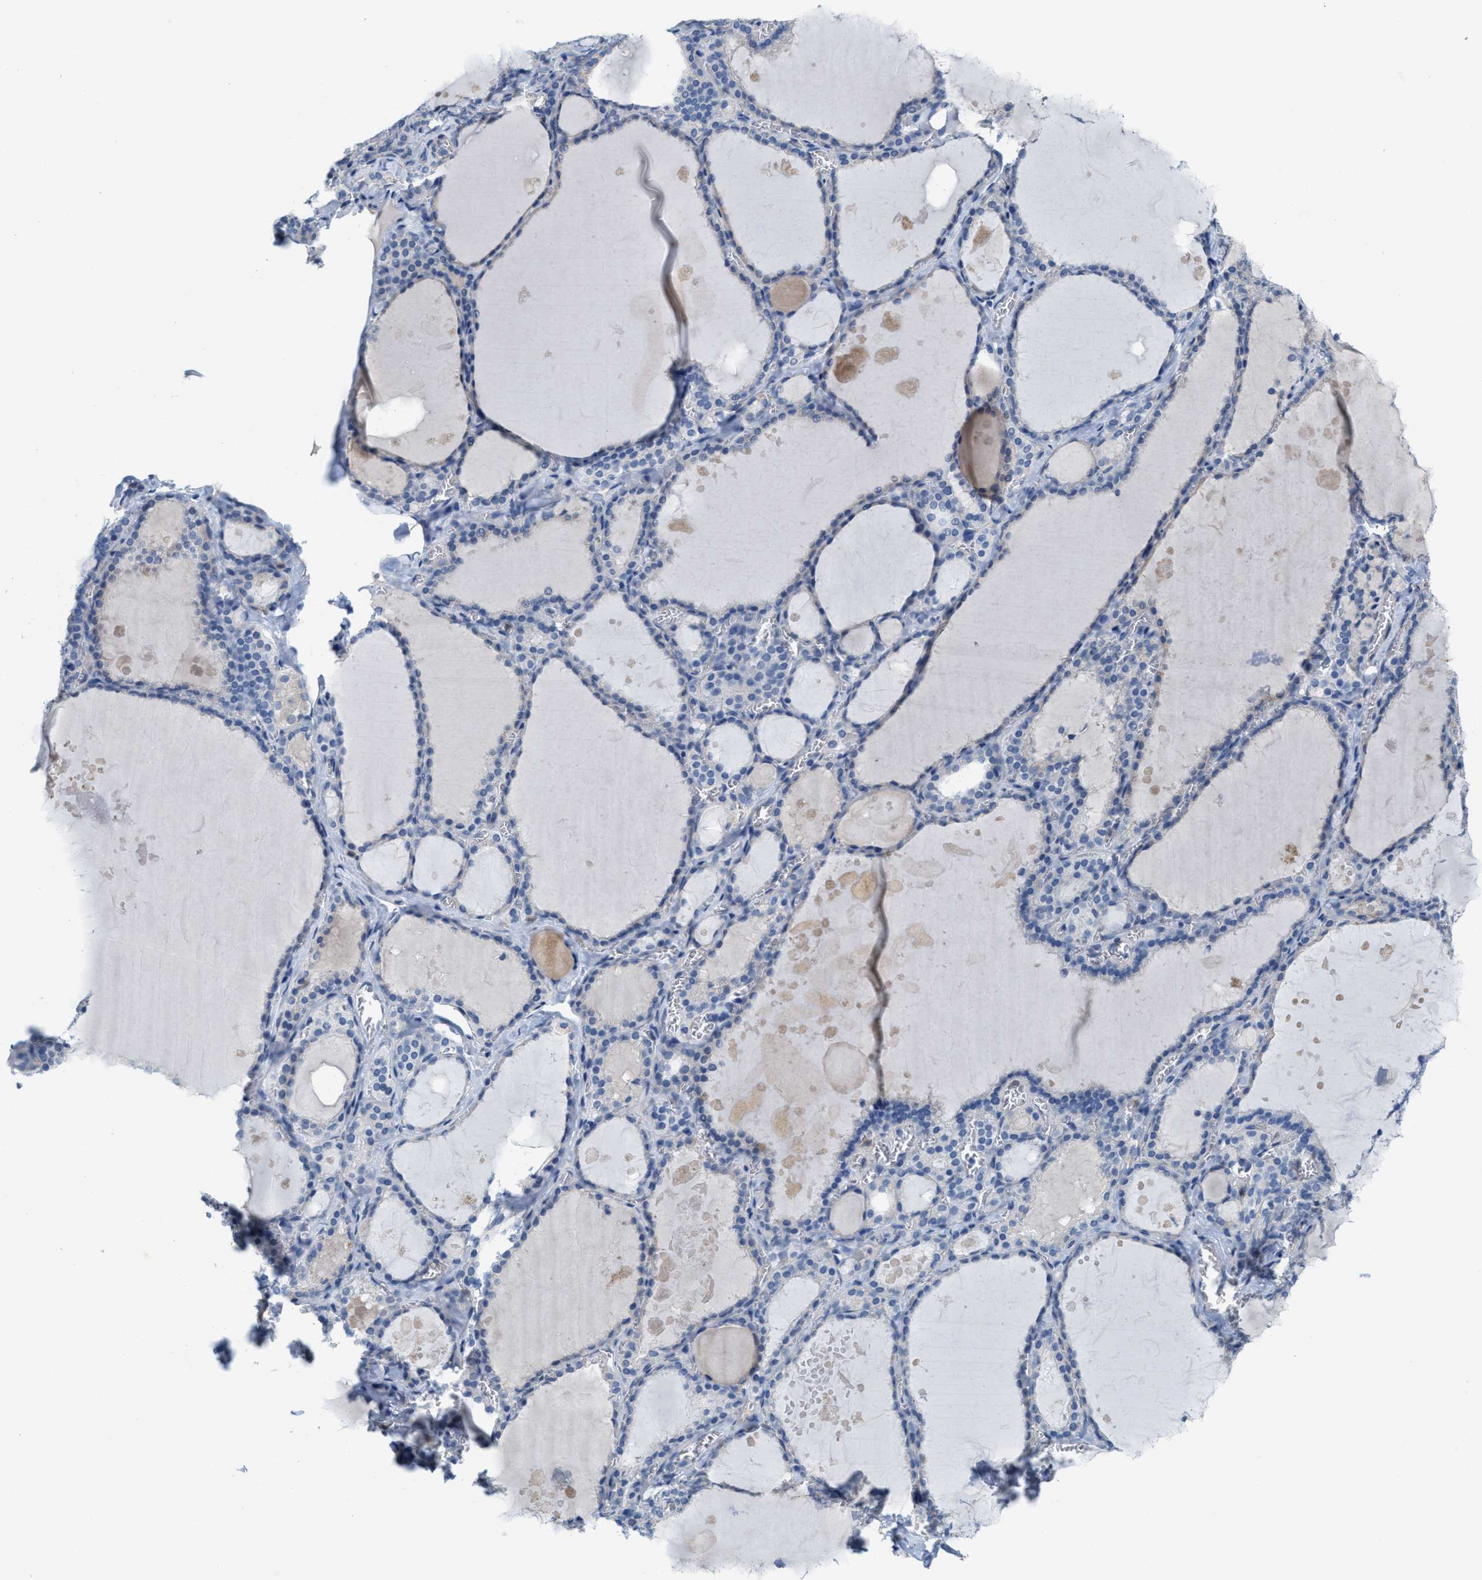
{"staining": {"intensity": "negative", "quantity": "none", "location": "none"}, "tissue": "thyroid gland", "cell_type": "Glandular cells", "image_type": "normal", "snomed": [{"axis": "morphology", "description": "Normal tissue, NOS"}, {"axis": "topography", "description": "Thyroid gland"}], "caption": "Glandular cells show no significant protein staining in benign thyroid gland. (DAB (3,3'-diaminobenzidine) immunohistochemistry, high magnification).", "gene": "CPA2", "patient": {"sex": "male", "age": 56}}